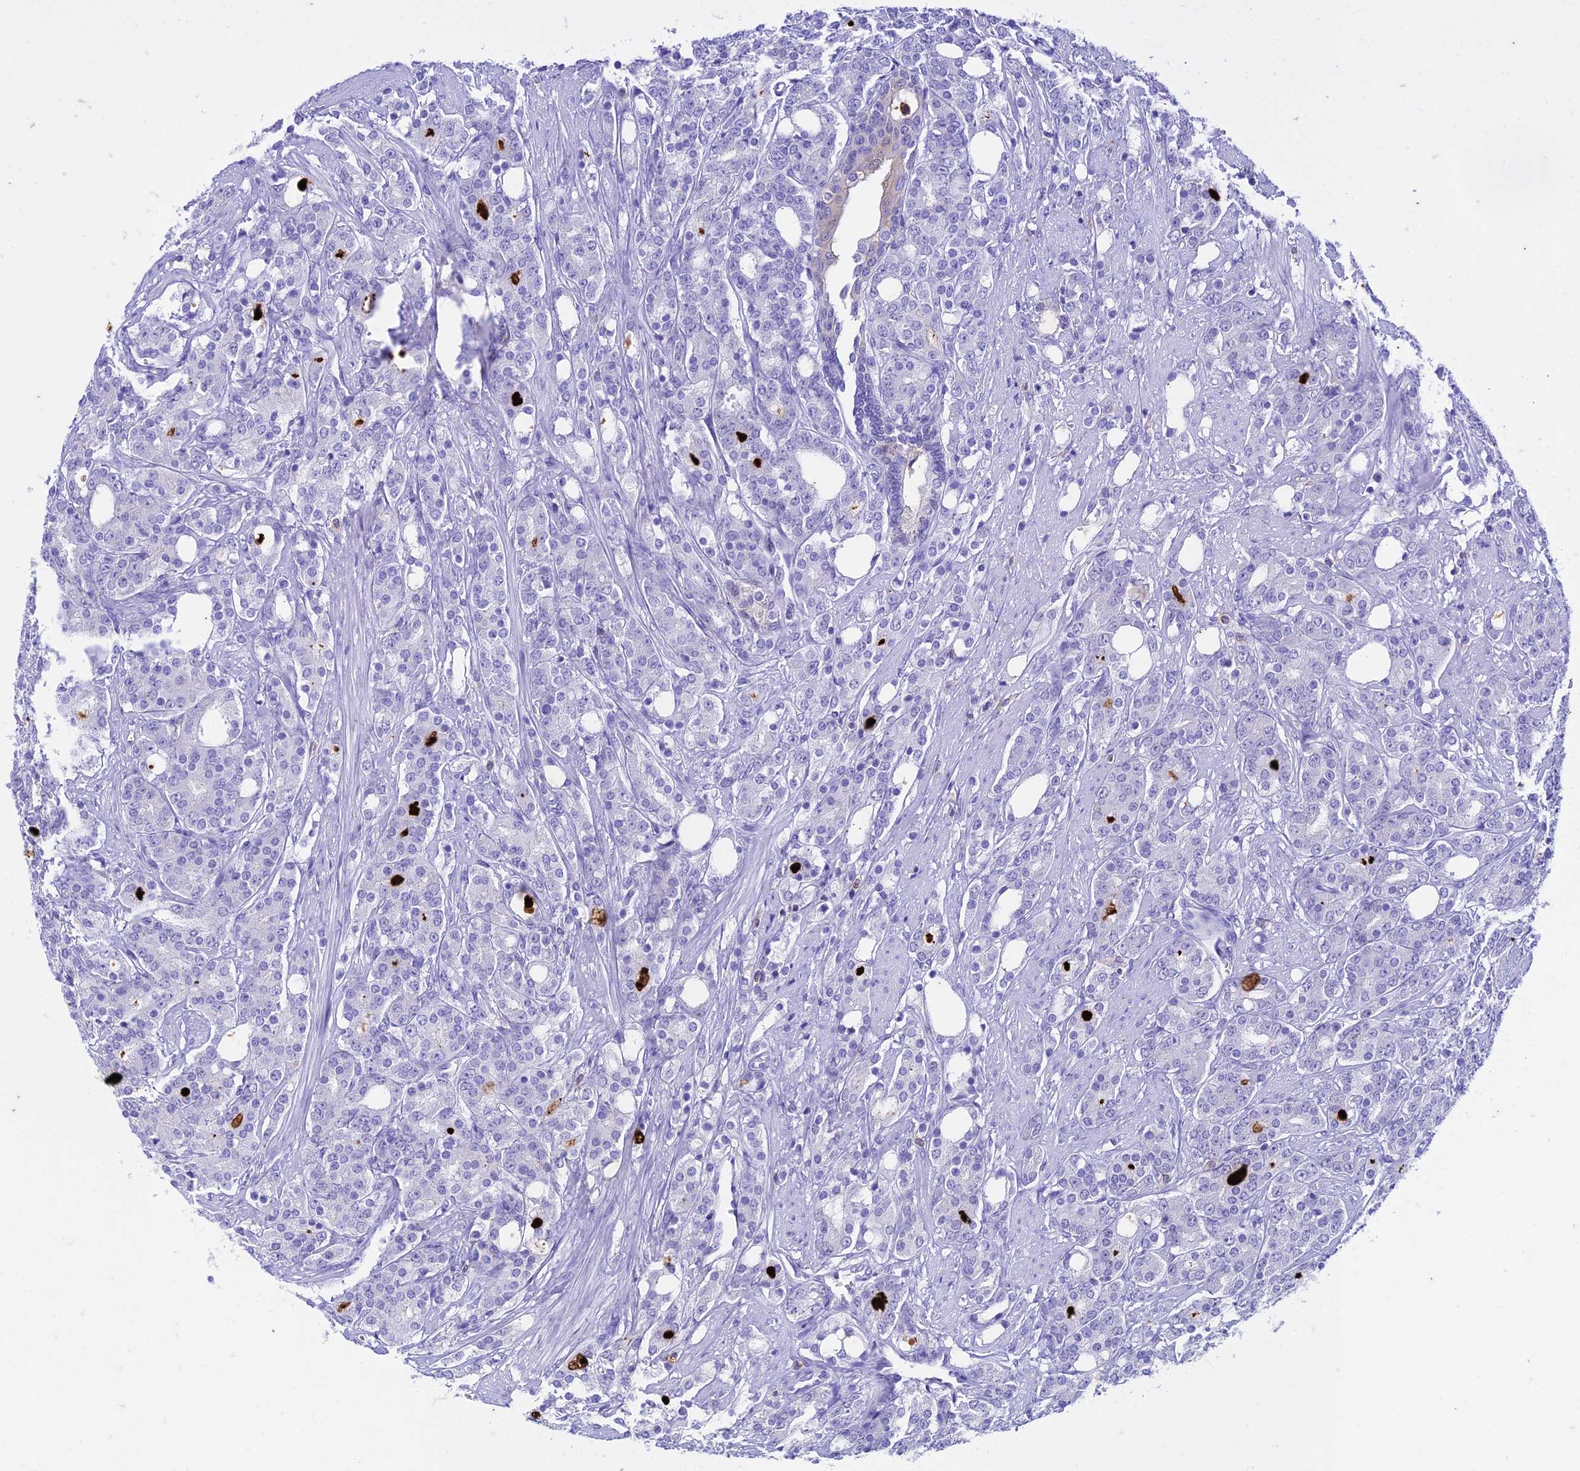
{"staining": {"intensity": "negative", "quantity": "none", "location": "none"}, "tissue": "prostate cancer", "cell_type": "Tumor cells", "image_type": "cancer", "snomed": [{"axis": "morphology", "description": "Adenocarcinoma, High grade"}, {"axis": "topography", "description": "Prostate"}], "caption": "Tumor cells are negative for protein expression in human prostate adenocarcinoma (high-grade).", "gene": "FGF7", "patient": {"sex": "male", "age": 62}}